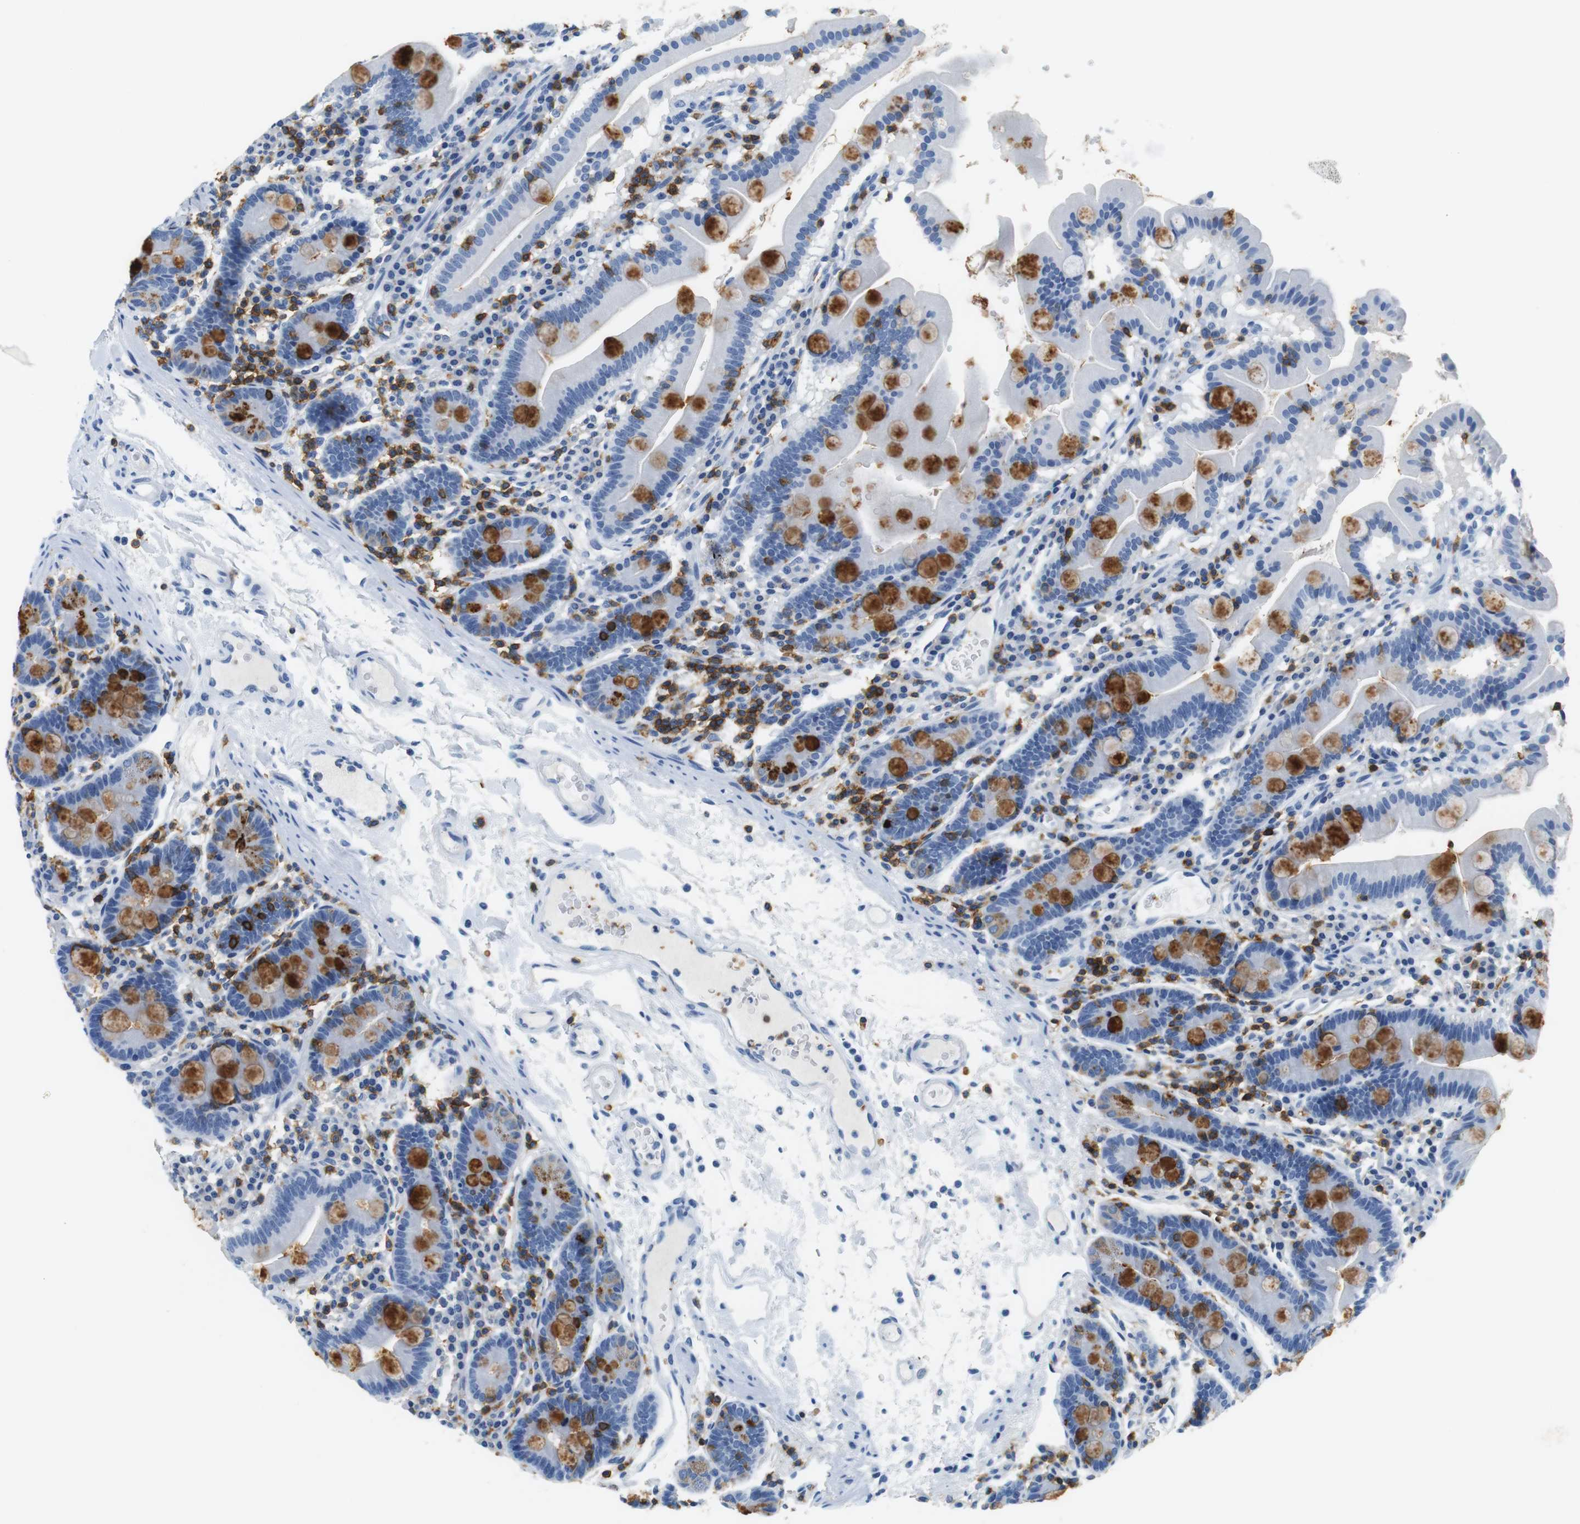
{"staining": {"intensity": "strong", "quantity": "<25%", "location": "cytoplasmic/membranous"}, "tissue": "duodenum", "cell_type": "Glandular cells", "image_type": "normal", "snomed": [{"axis": "morphology", "description": "Normal tissue, NOS"}, {"axis": "topography", "description": "Duodenum"}], "caption": "This is a histology image of IHC staining of benign duodenum, which shows strong staining in the cytoplasmic/membranous of glandular cells.", "gene": "LAT", "patient": {"sex": "male", "age": 50}}